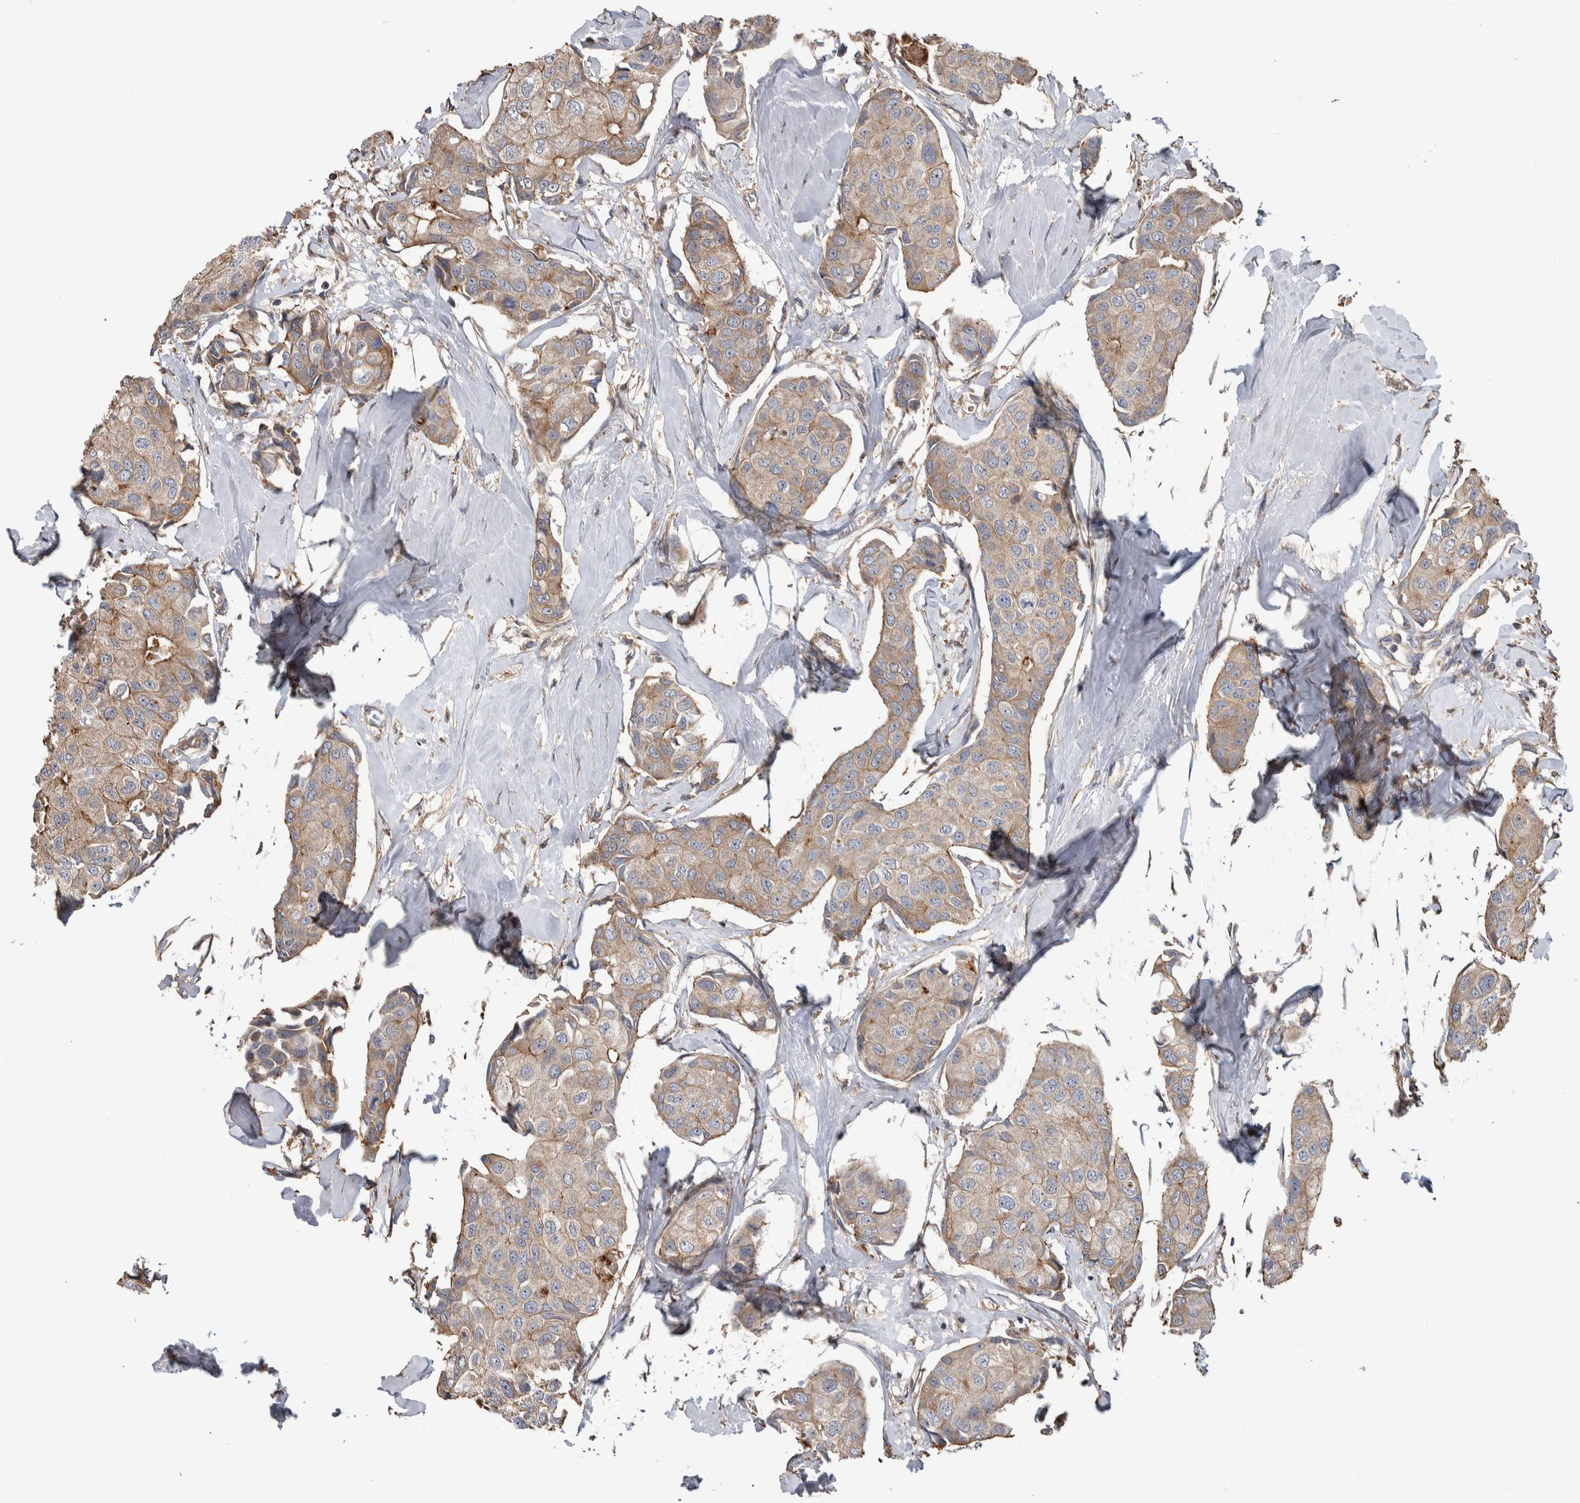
{"staining": {"intensity": "weak", "quantity": ">75%", "location": "cytoplasmic/membranous"}, "tissue": "breast cancer", "cell_type": "Tumor cells", "image_type": "cancer", "snomed": [{"axis": "morphology", "description": "Duct carcinoma"}, {"axis": "topography", "description": "Breast"}], "caption": "This micrograph demonstrates breast intraductal carcinoma stained with immunohistochemistry (IHC) to label a protein in brown. The cytoplasmic/membranous of tumor cells show weak positivity for the protein. Nuclei are counter-stained blue.", "gene": "SDCBP", "patient": {"sex": "female", "age": 80}}